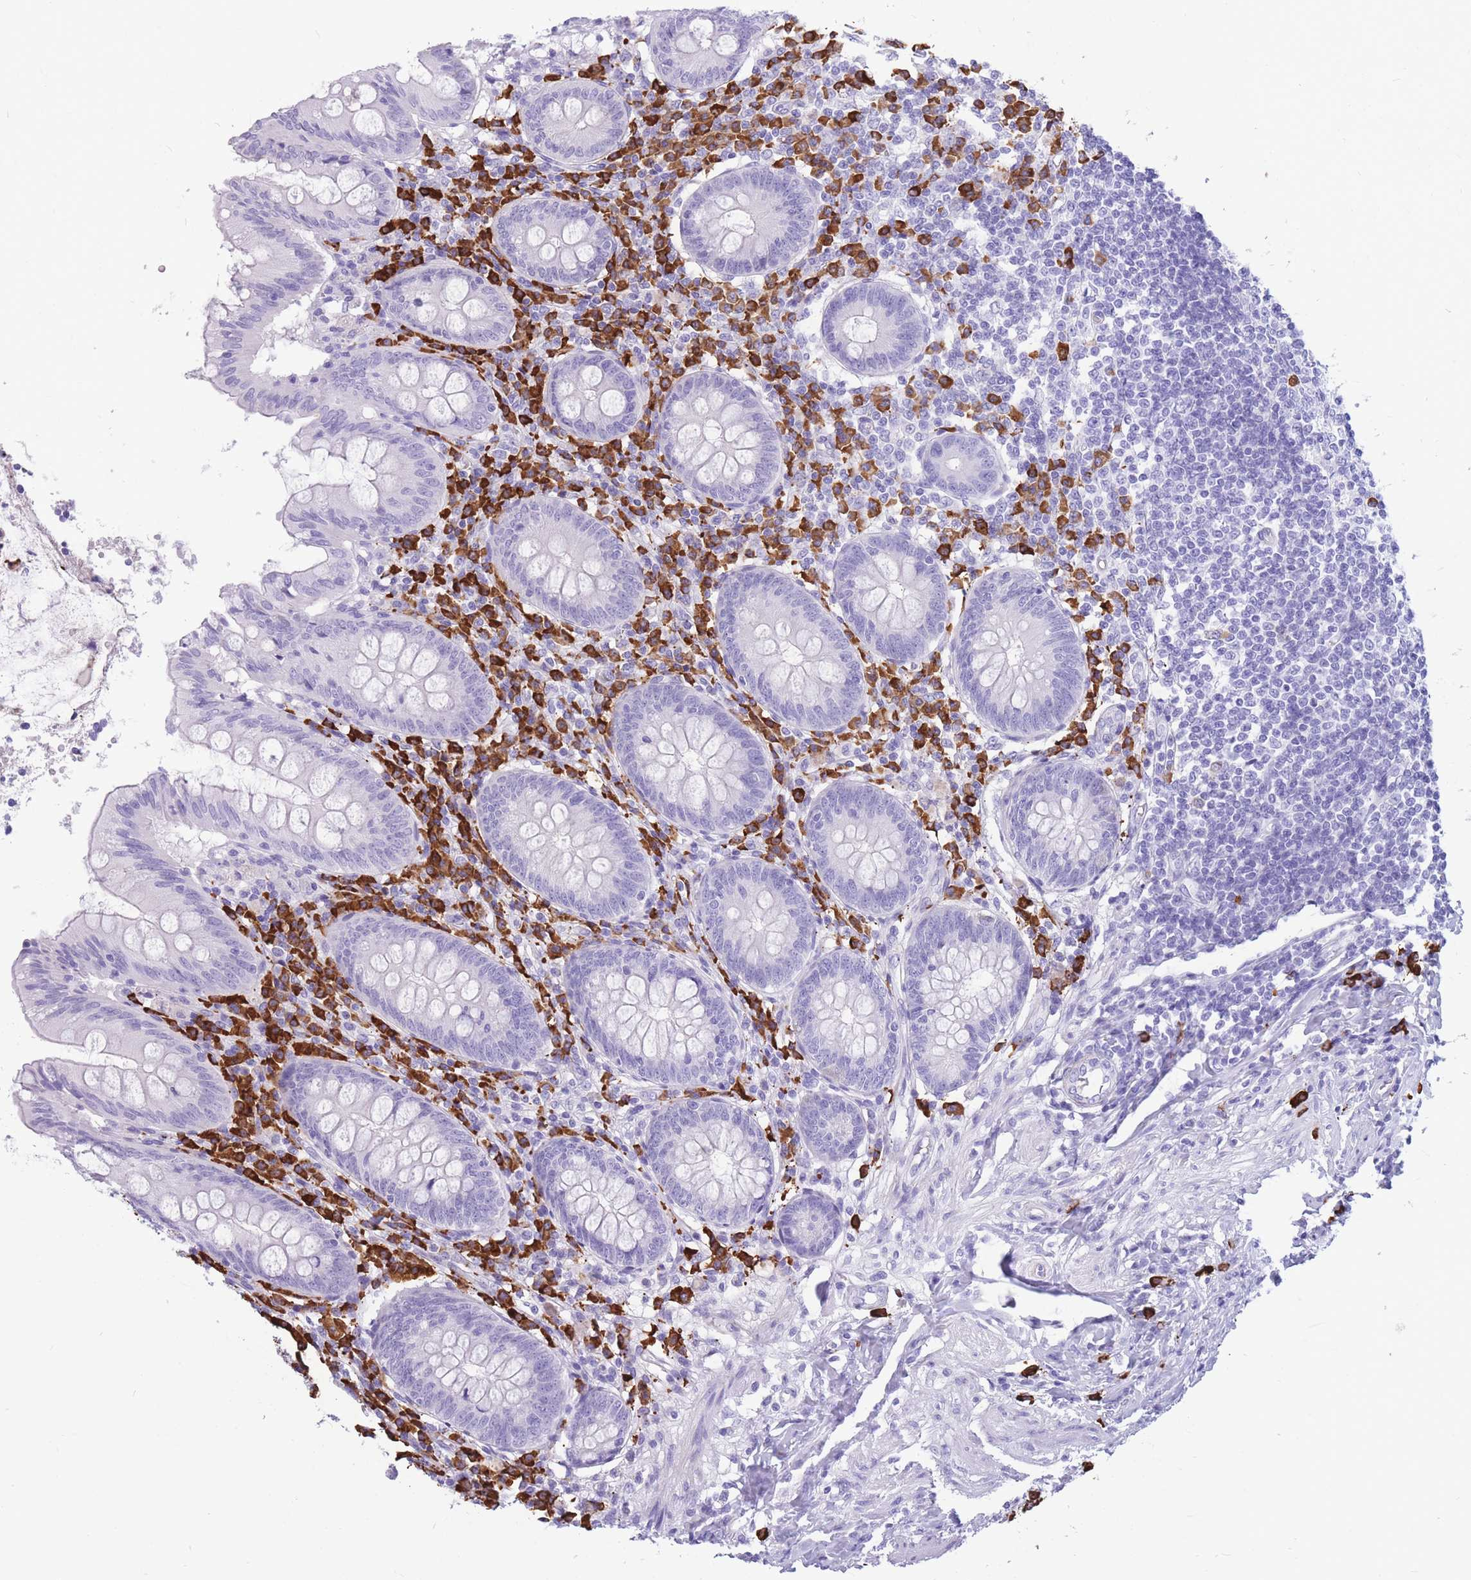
{"staining": {"intensity": "negative", "quantity": "none", "location": "none"}, "tissue": "appendix", "cell_type": "Glandular cells", "image_type": "normal", "snomed": [{"axis": "morphology", "description": "Normal tissue, NOS"}, {"axis": "topography", "description": "Appendix"}], "caption": "Photomicrograph shows no significant protein positivity in glandular cells of normal appendix.", "gene": "ZFP62", "patient": {"sex": "female", "age": 54}}